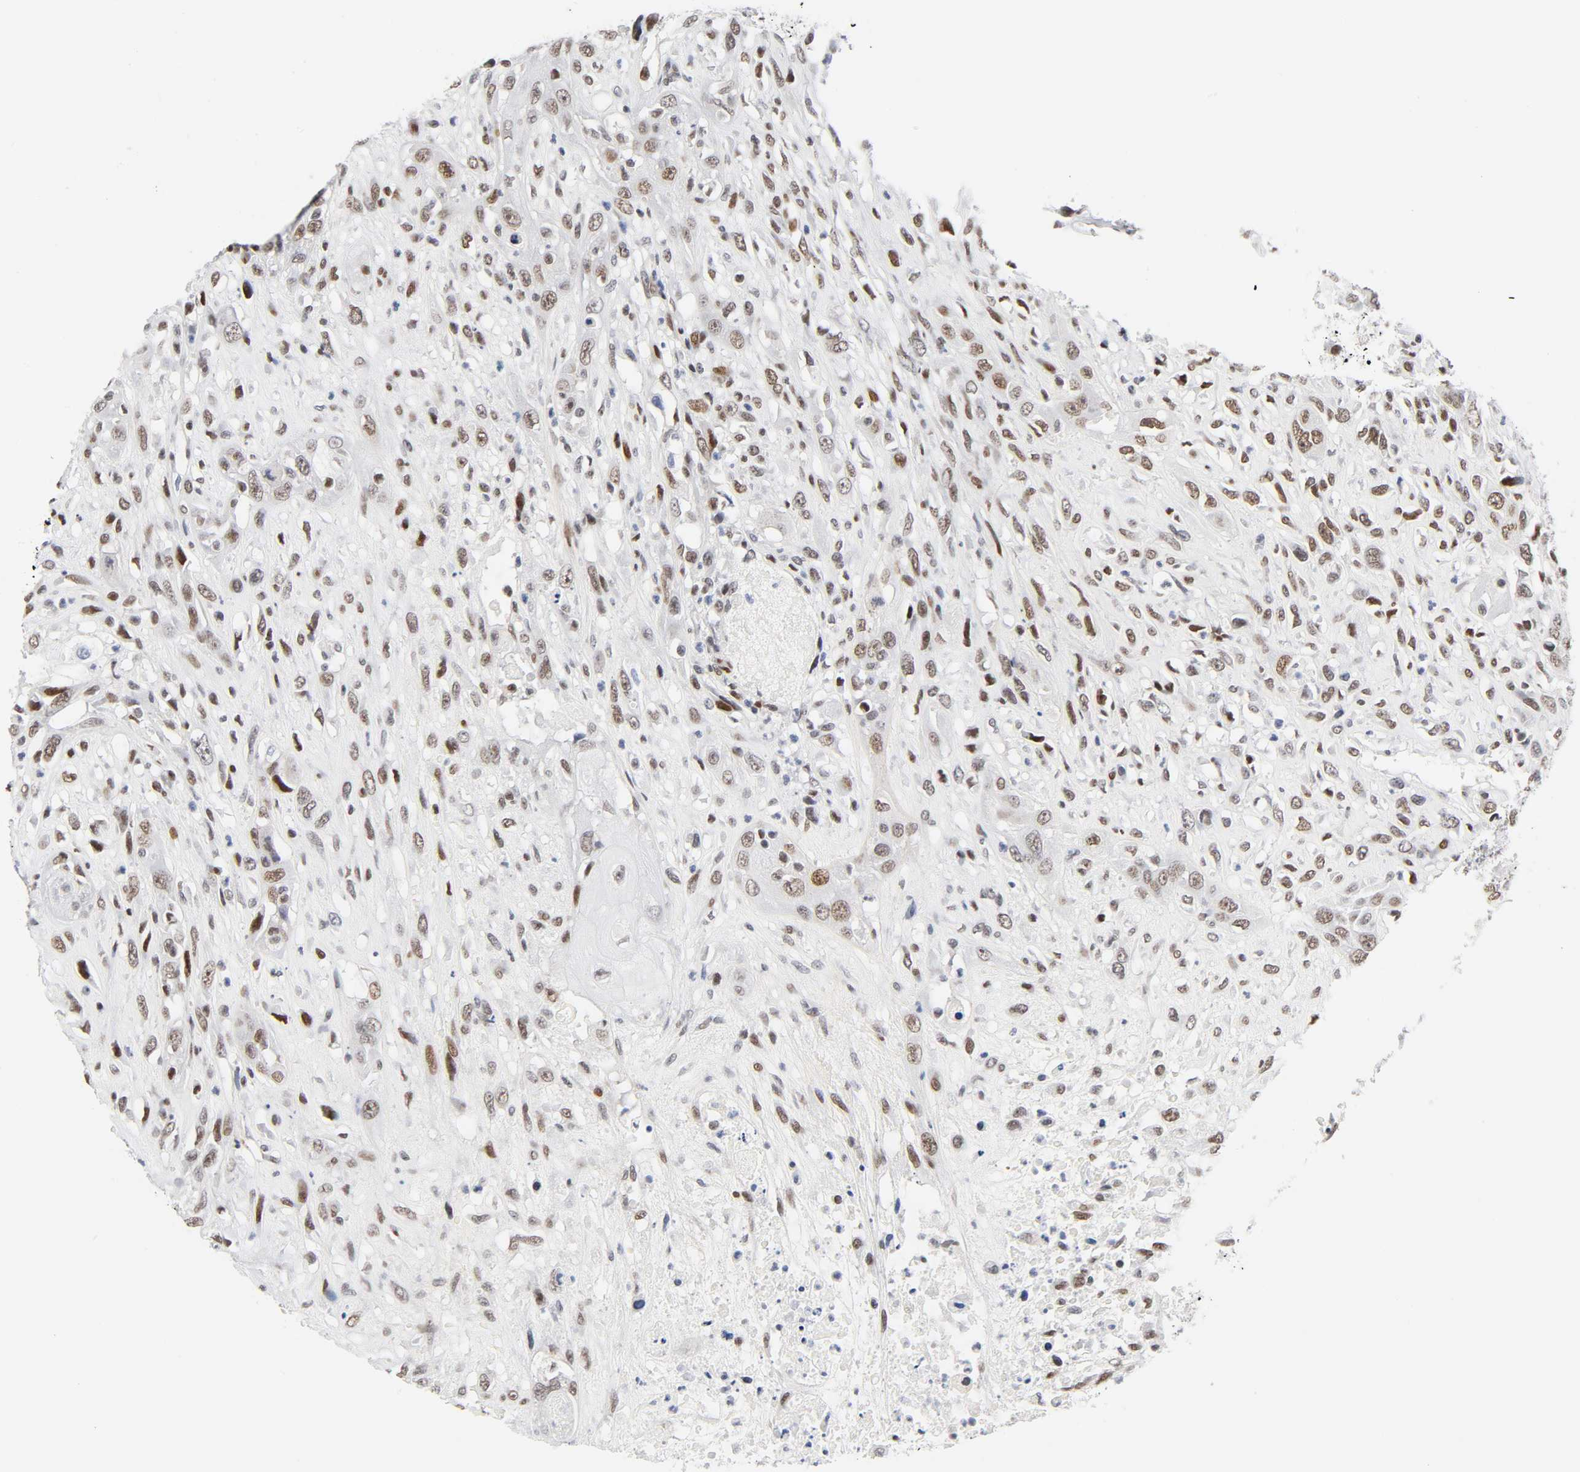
{"staining": {"intensity": "moderate", "quantity": "25%-75%", "location": "nuclear"}, "tissue": "head and neck cancer", "cell_type": "Tumor cells", "image_type": "cancer", "snomed": [{"axis": "morphology", "description": "Necrosis, NOS"}, {"axis": "morphology", "description": "Neoplasm, malignant, NOS"}, {"axis": "topography", "description": "Salivary gland"}, {"axis": "topography", "description": "Head-Neck"}], "caption": "Immunohistochemical staining of head and neck malignant neoplasm reveals moderate nuclear protein positivity in about 25%-75% of tumor cells.", "gene": "DIDO1", "patient": {"sex": "male", "age": 43}}